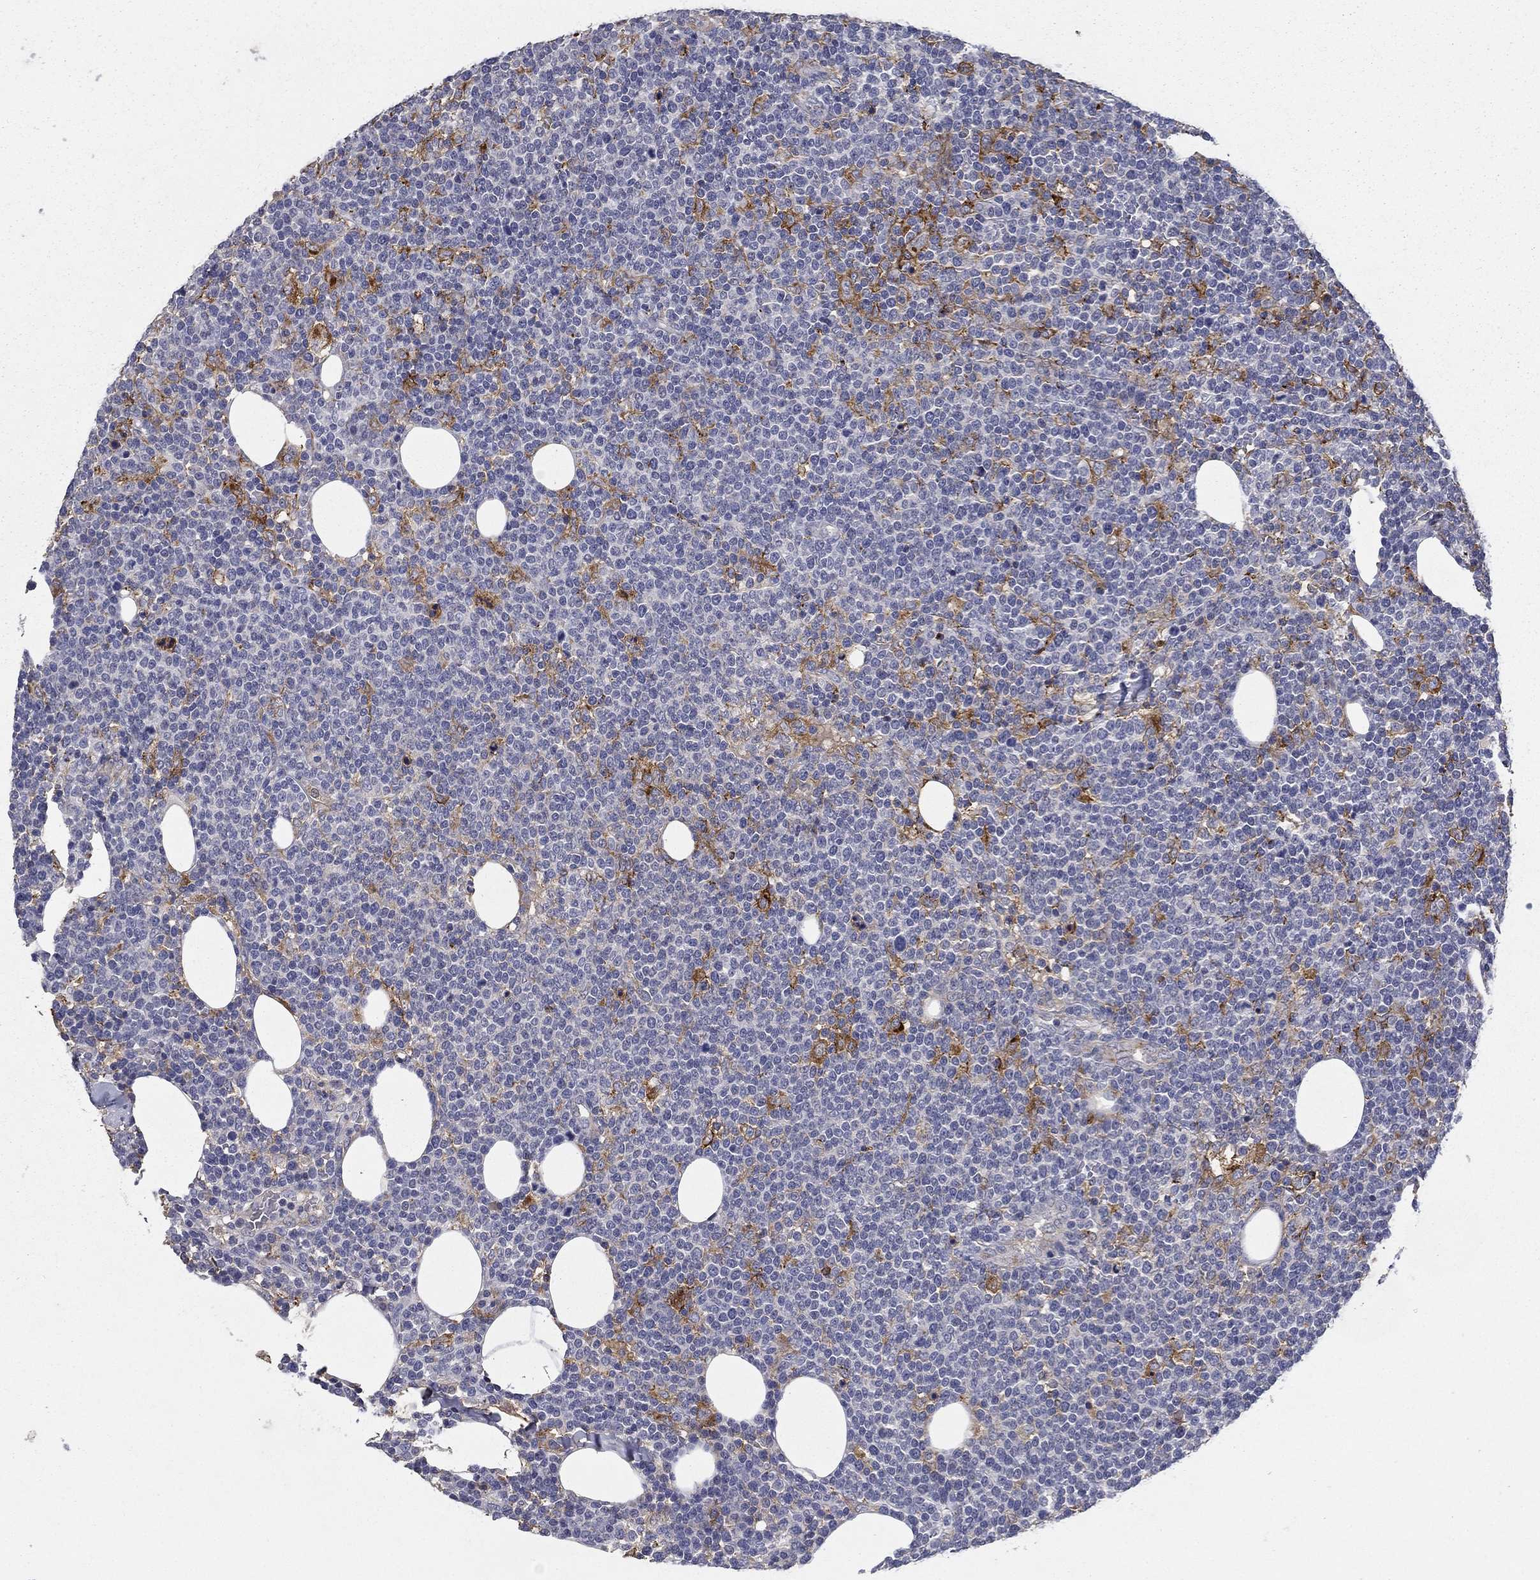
{"staining": {"intensity": "negative", "quantity": "none", "location": "none"}, "tissue": "lymphoma", "cell_type": "Tumor cells", "image_type": "cancer", "snomed": [{"axis": "morphology", "description": "Malignant lymphoma, non-Hodgkin's type, High grade"}, {"axis": "topography", "description": "Lymph node"}], "caption": "High magnification brightfield microscopy of lymphoma stained with DAB (3,3'-diaminobenzidine) (brown) and counterstained with hematoxylin (blue): tumor cells show no significant expression. (DAB immunohistochemistry with hematoxylin counter stain).", "gene": "CD274", "patient": {"sex": "male", "age": 61}}